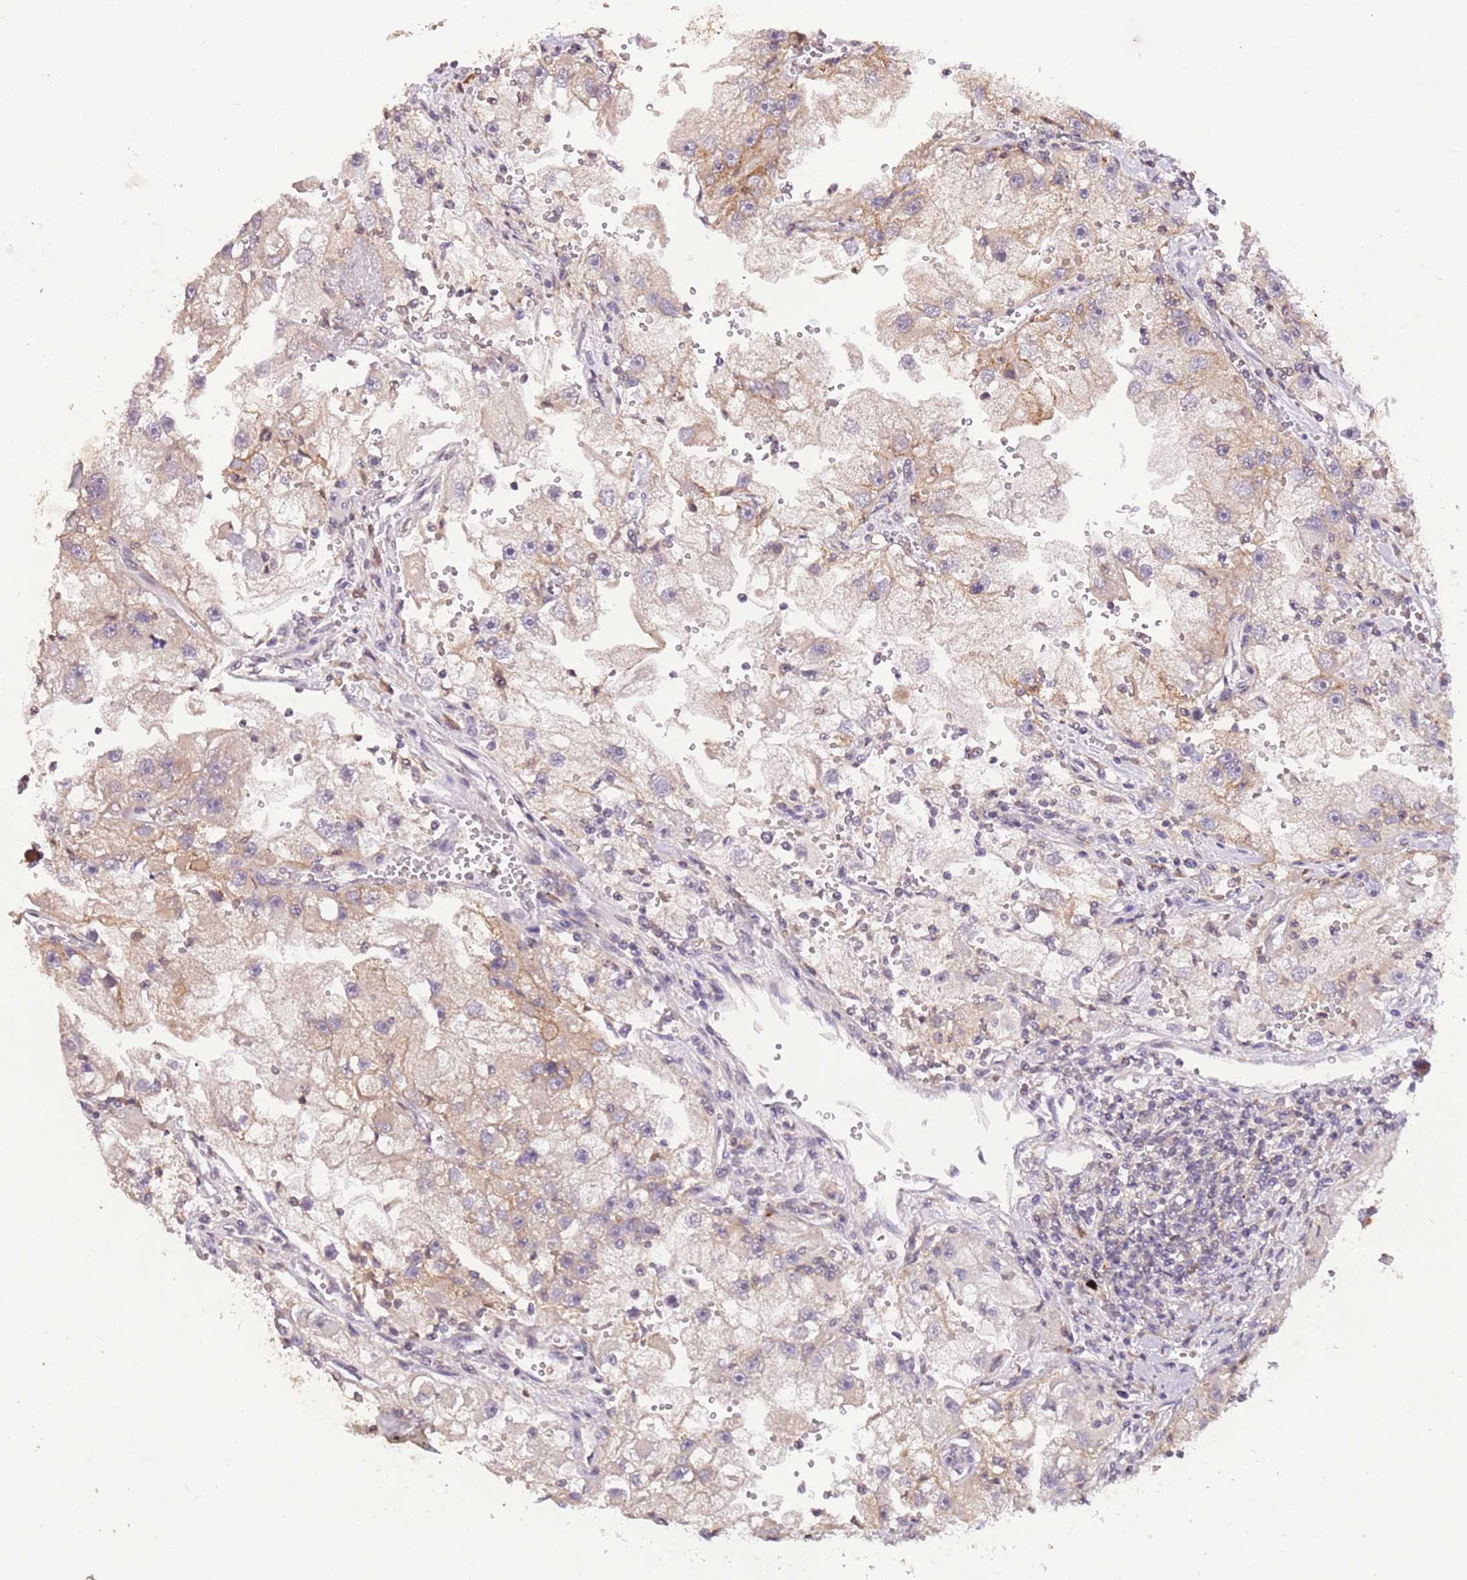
{"staining": {"intensity": "weak", "quantity": "25%-75%", "location": "cytoplasmic/membranous"}, "tissue": "renal cancer", "cell_type": "Tumor cells", "image_type": "cancer", "snomed": [{"axis": "morphology", "description": "Adenocarcinoma, NOS"}, {"axis": "topography", "description": "Kidney"}], "caption": "The immunohistochemical stain labels weak cytoplasmic/membranous staining in tumor cells of renal adenocarcinoma tissue. The staining was performed using DAB (3,3'-diaminobenzidine) to visualize the protein expression in brown, while the nuclei were stained in blue with hematoxylin (Magnification: 20x).", "gene": "SLC16A4", "patient": {"sex": "male", "age": 63}}